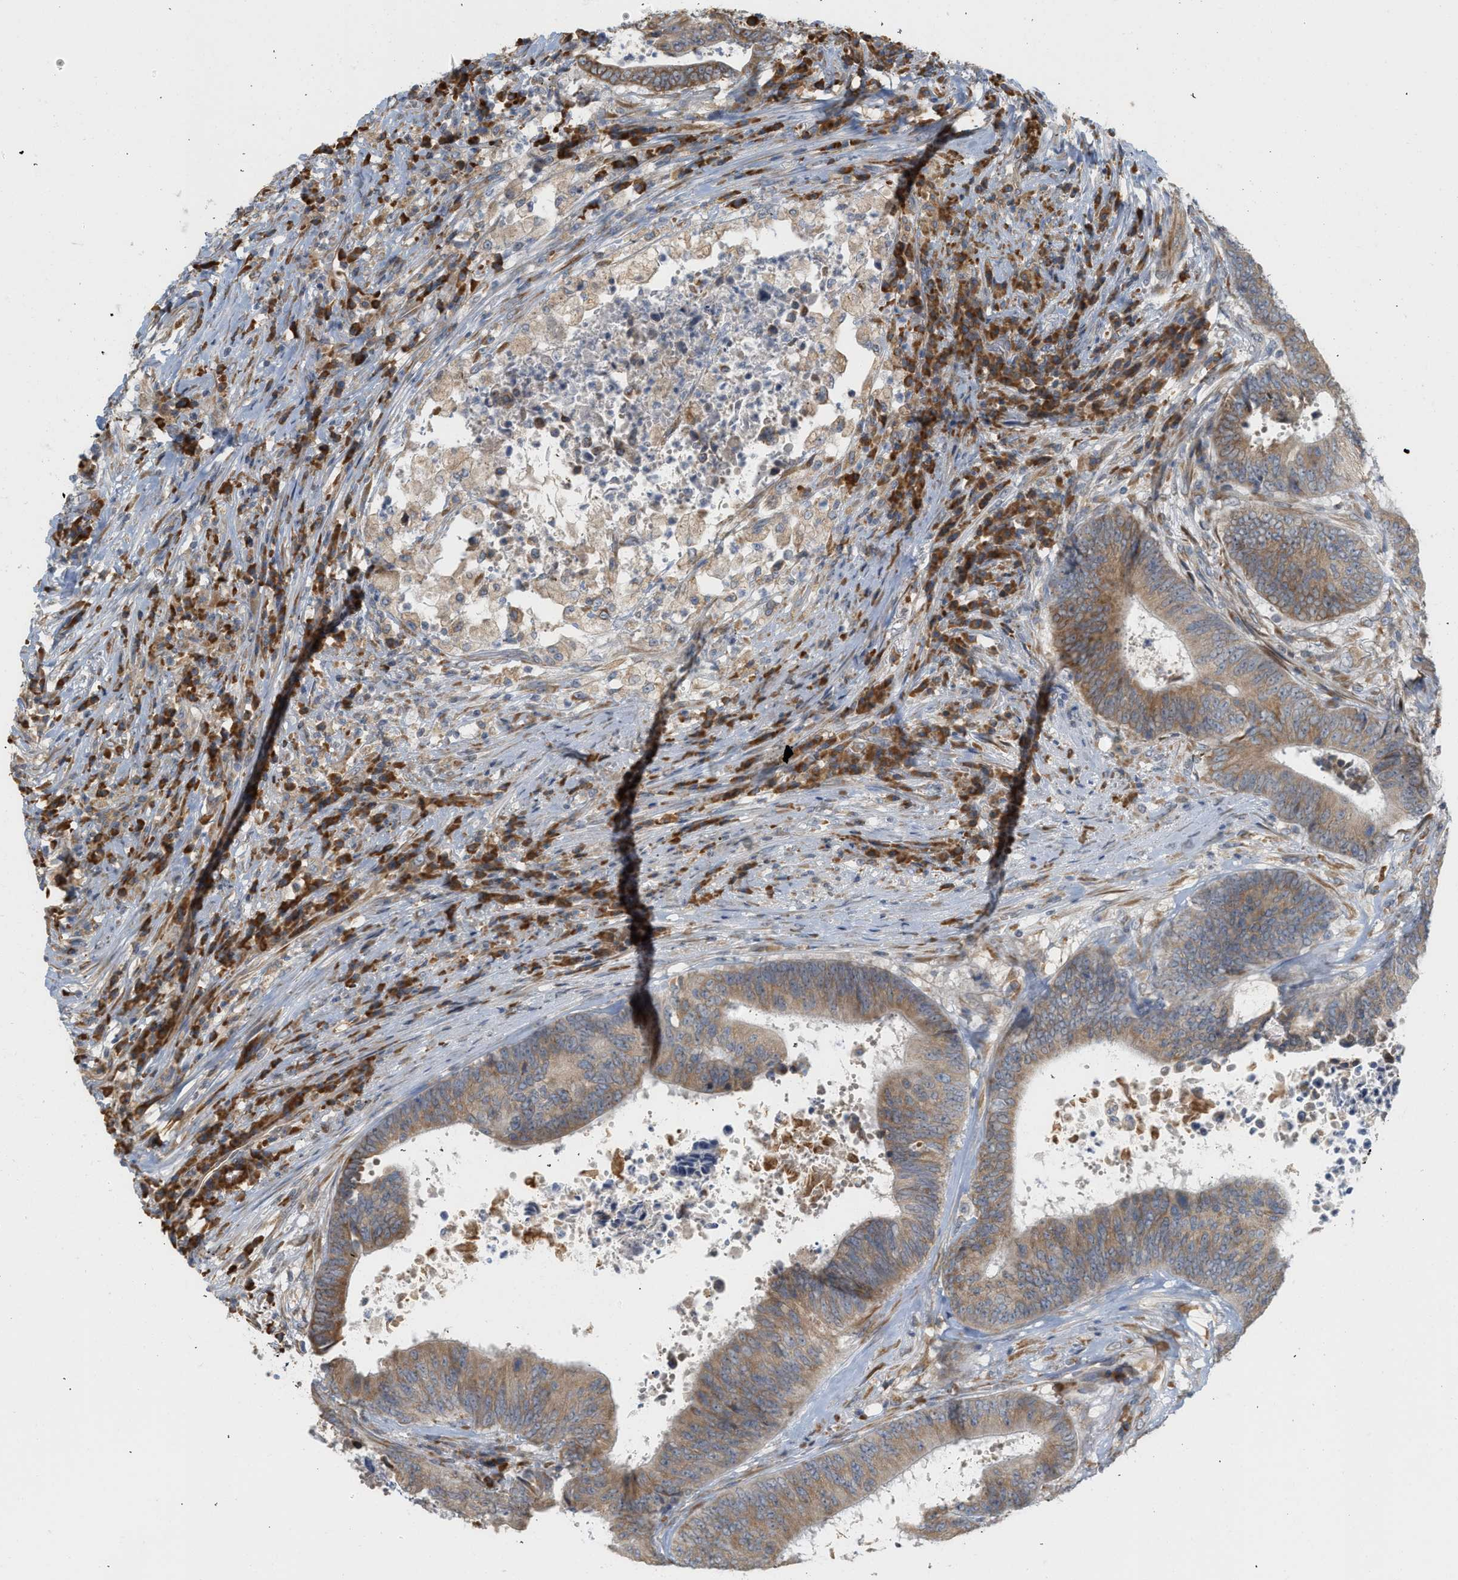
{"staining": {"intensity": "moderate", "quantity": ">75%", "location": "cytoplasmic/membranous"}, "tissue": "colorectal cancer", "cell_type": "Tumor cells", "image_type": "cancer", "snomed": [{"axis": "morphology", "description": "Adenocarcinoma, NOS"}, {"axis": "topography", "description": "Rectum"}], "caption": "DAB immunohistochemical staining of human adenocarcinoma (colorectal) demonstrates moderate cytoplasmic/membranous protein positivity in approximately >75% of tumor cells.", "gene": "SVOP", "patient": {"sex": "male", "age": 72}}